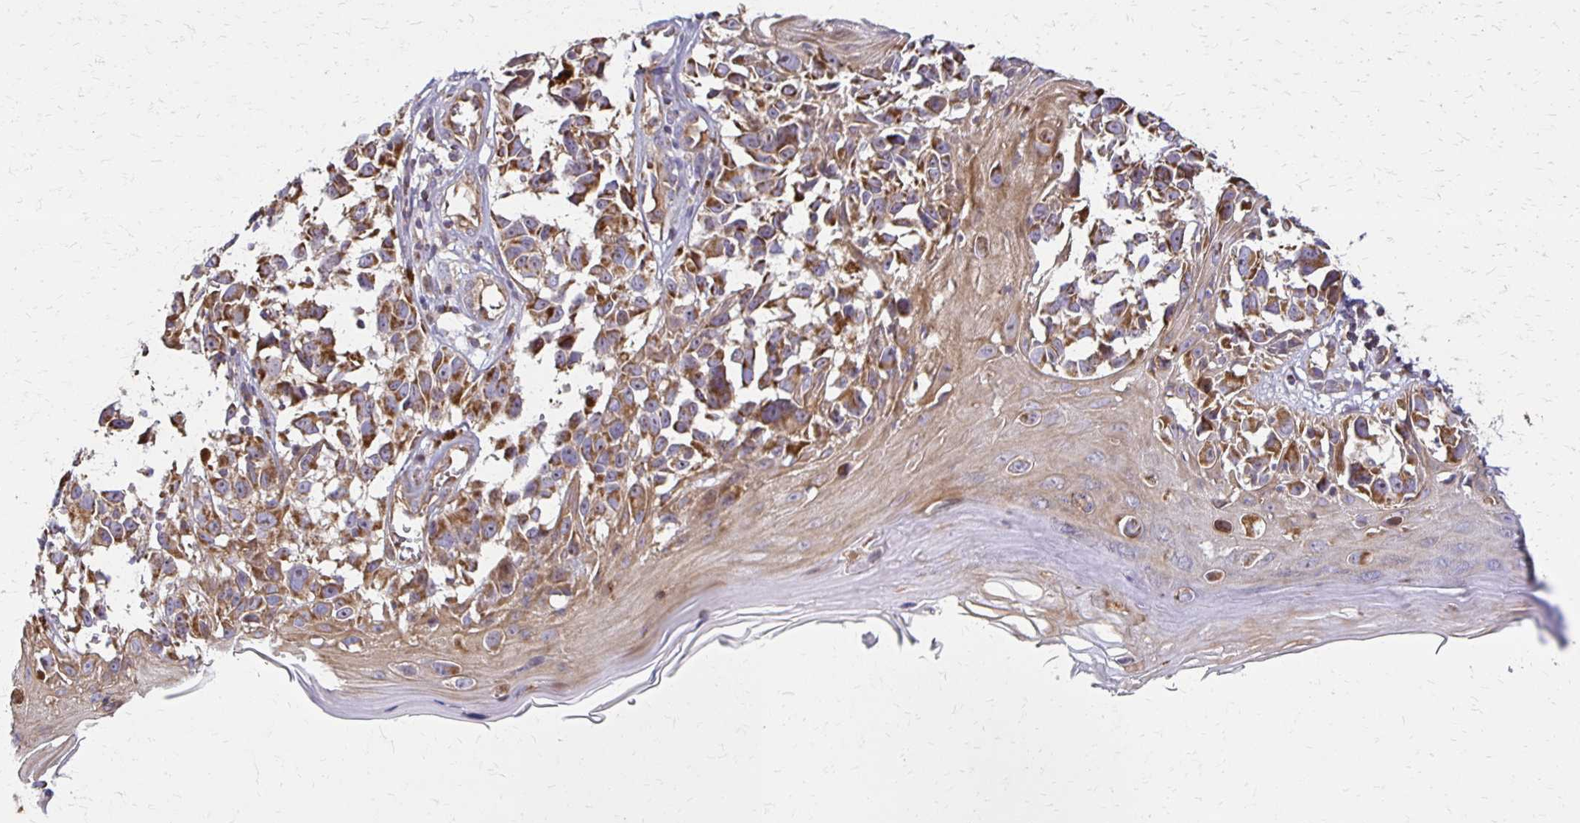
{"staining": {"intensity": "moderate", "quantity": ">75%", "location": "cytoplasmic/membranous"}, "tissue": "melanoma", "cell_type": "Tumor cells", "image_type": "cancer", "snomed": [{"axis": "morphology", "description": "Malignant melanoma, NOS"}, {"axis": "topography", "description": "Skin"}], "caption": "Malignant melanoma was stained to show a protein in brown. There is medium levels of moderate cytoplasmic/membranous expression in approximately >75% of tumor cells. The staining was performed using DAB (3,3'-diaminobenzidine), with brown indicating positive protein expression. Nuclei are stained blue with hematoxylin.", "gene": "EIF4EBP2", "patient": {"sex": "male", "age": 73}}